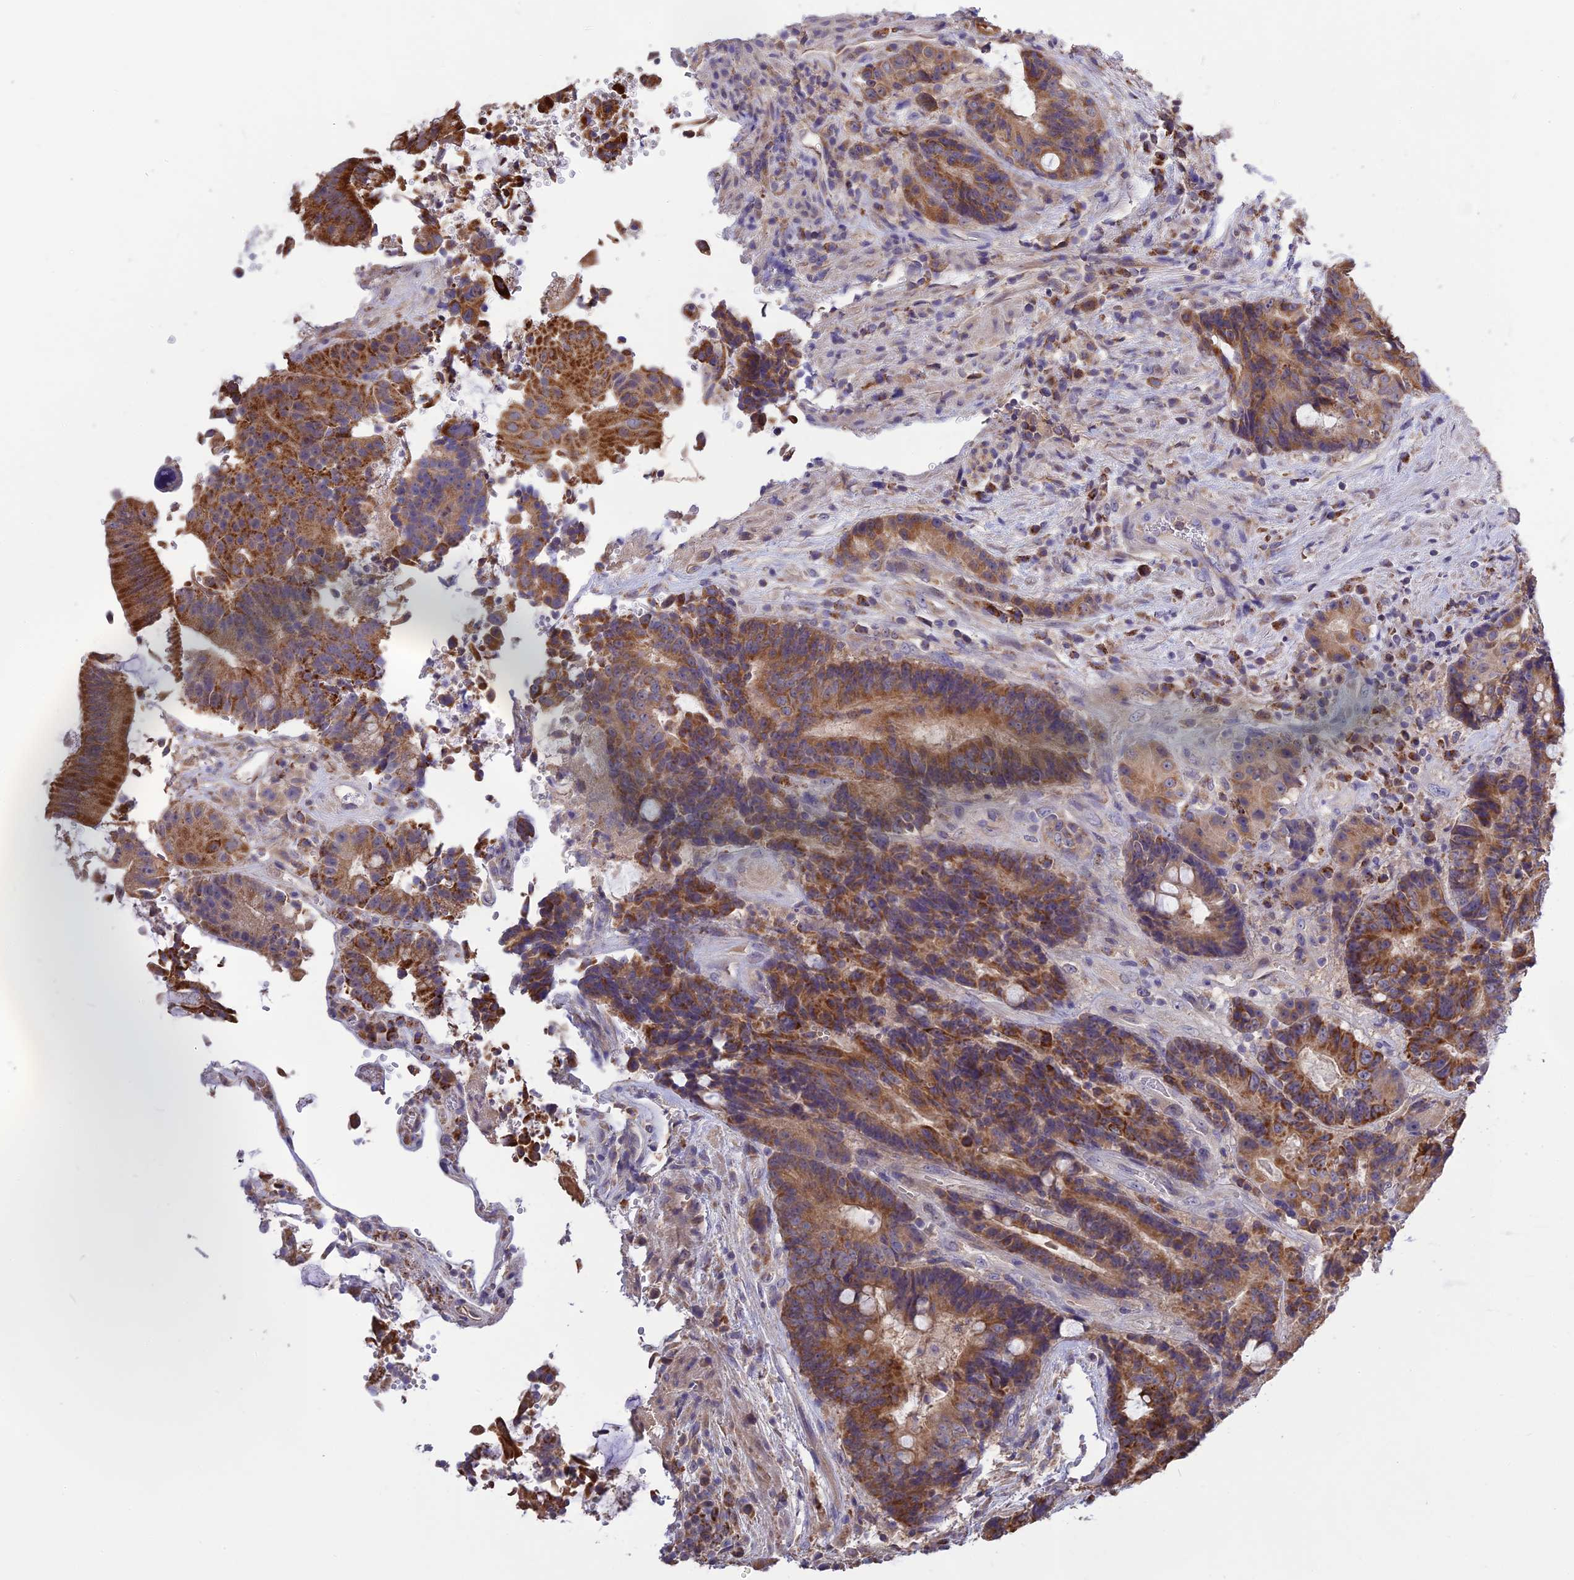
{"staining": {"intensity": "moderate", "quantity": ">75%", "location": "cytoplasmic/membranous"}, "tissue": "colorectal cancer", "cell_type": "Tumor cells", "image_type": "cancer", "snomed": [{"axis": "morphology", "description": "Adenocarcinoma, NOS"}, {"axis": "topography", "description": "Rectum"}], "caption": "Colorectal cancer was stained to show a protein in brown. There is medium levels of moderate cytoplasmic/membranous staining in about >75% of tumor cells.", "gene": "NUDT8", "patient": {"sex": "male", "age": 69}}